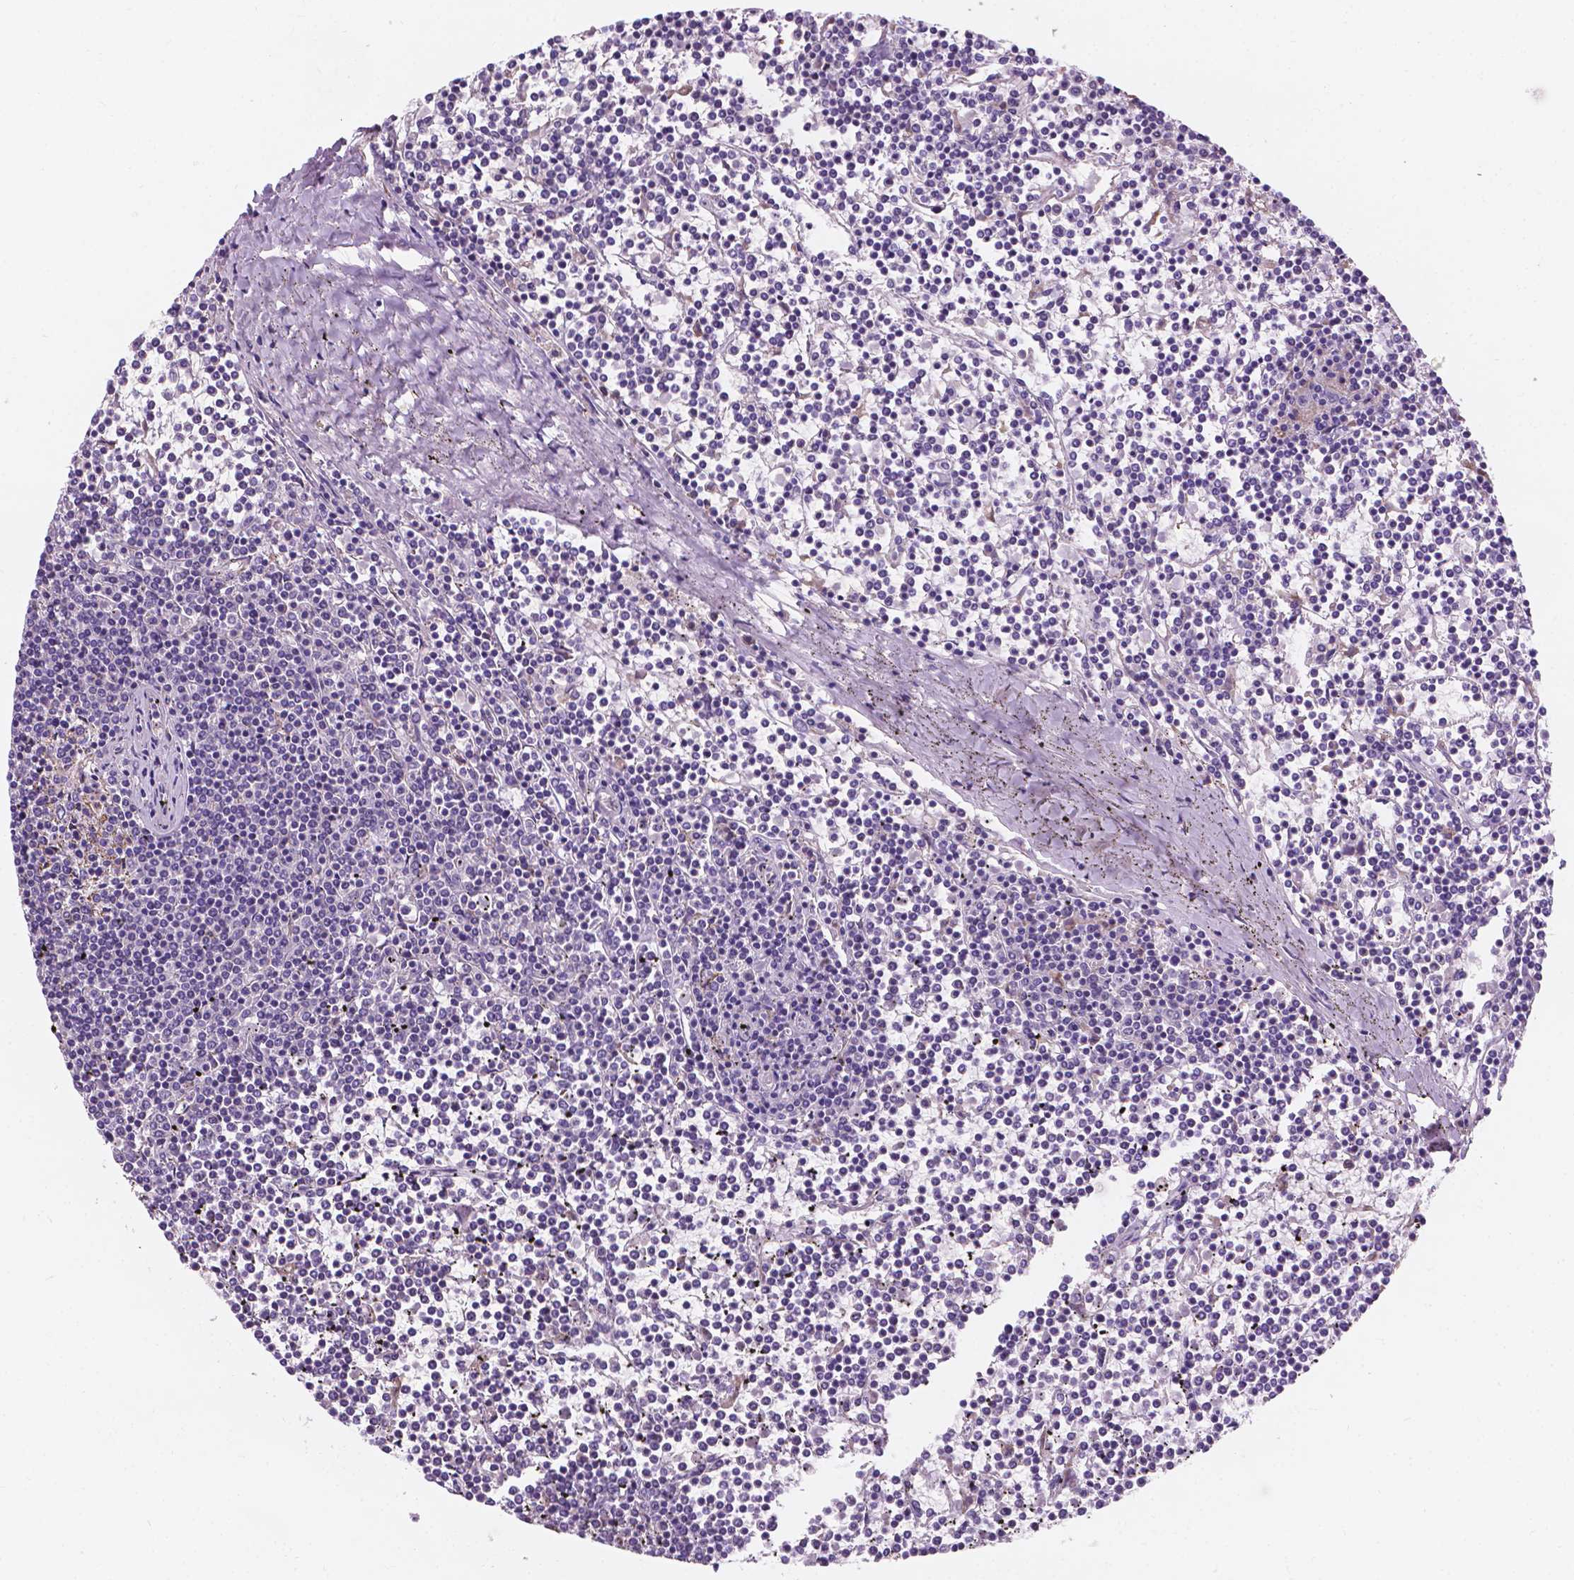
{"staining": {"intensity": "negative", "quantity": "none", "location": "none"}, "tissue": "lymphoma", "cell_type": "Tumor cells", "image_type": "cancer", "snomed": [{"axis": "morphology", "description": "Malignant lymphoma, non-Hodgkin's type, Low grade"}, {"axis": "topography", "description": "Spleen"}], "caption": "Tumor cells are negative for brown protein staining in malignant lymphoma, non-Hodgkin's type (low-grade).", "gene": "IREB2", "patient": {"sex": "female", "age": 19}}